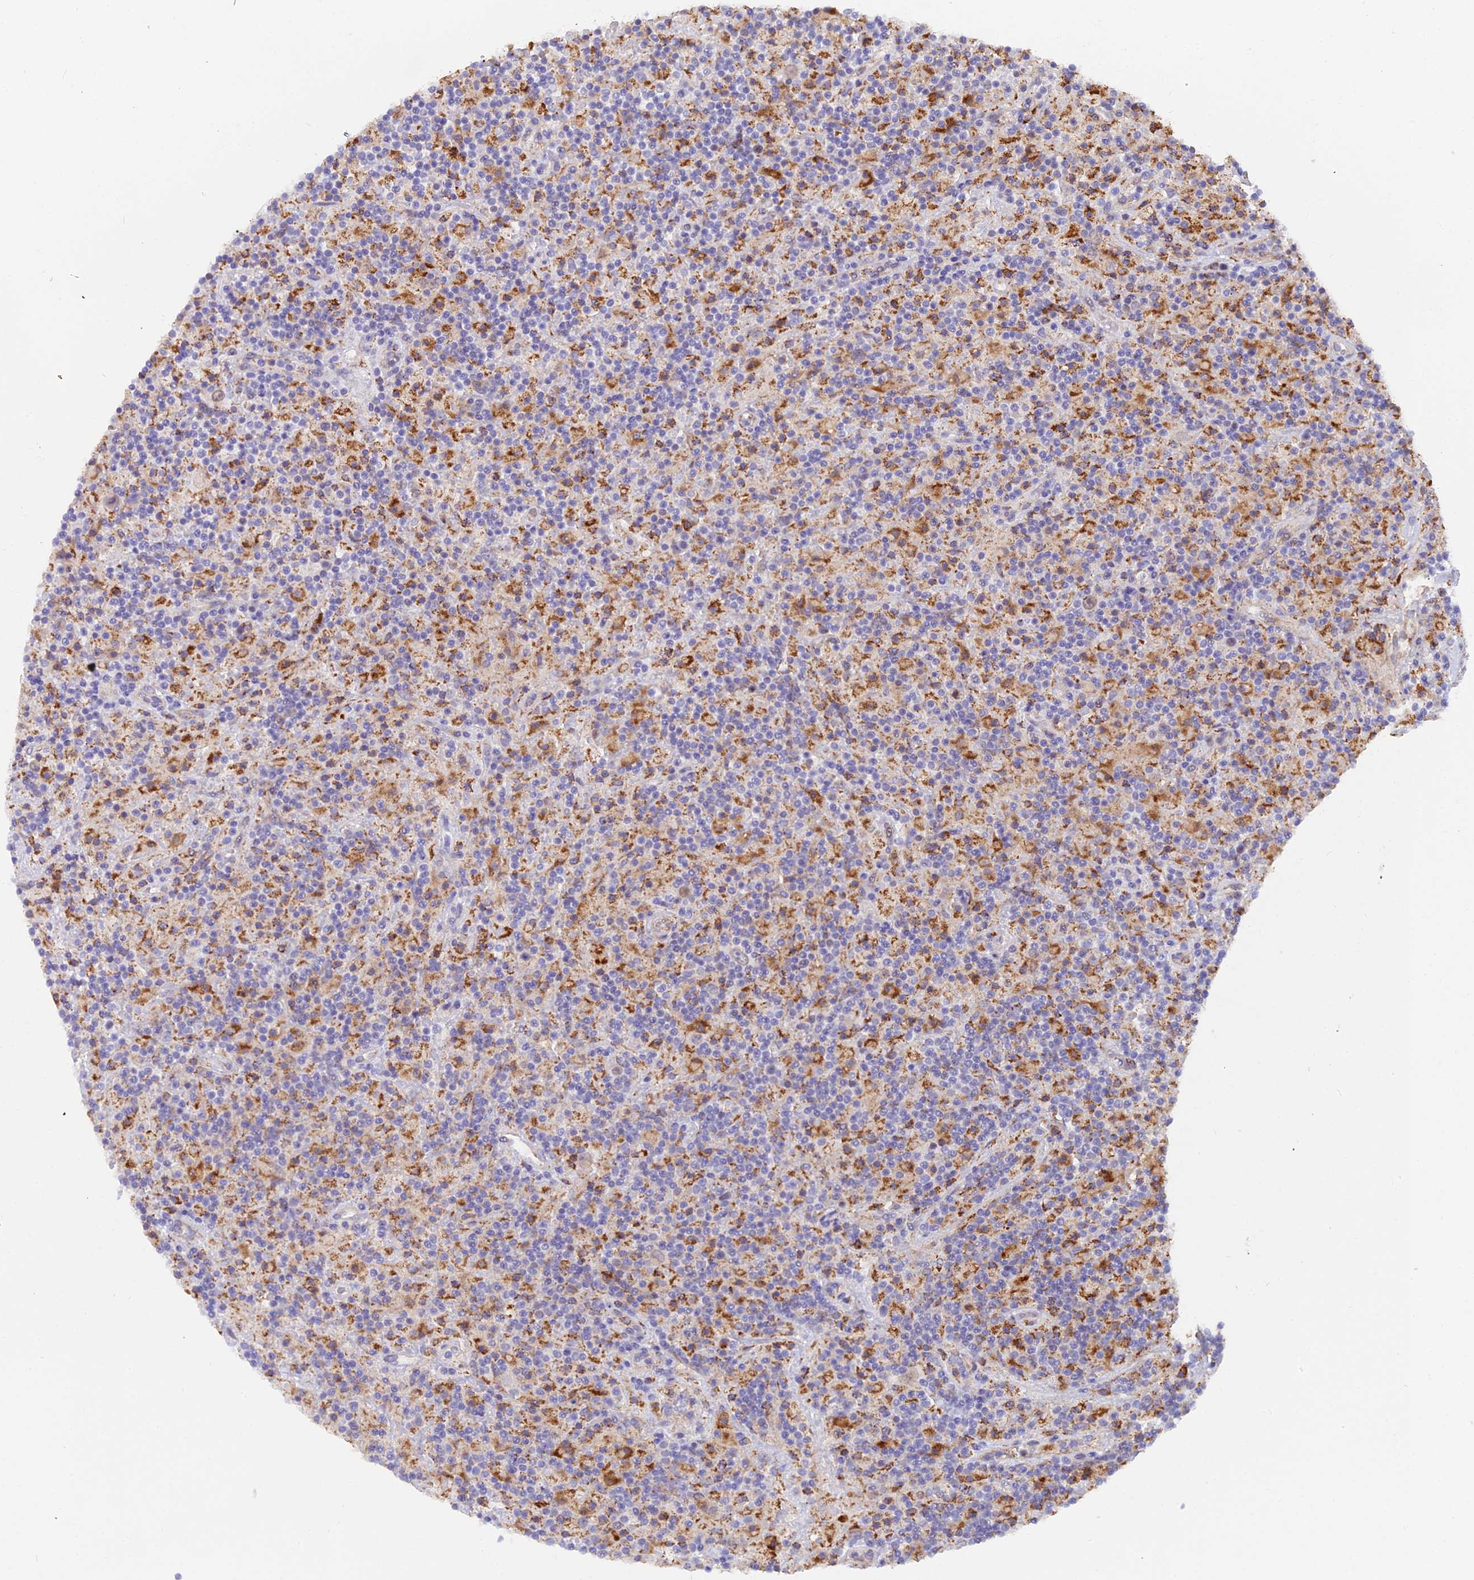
{"staining": {"intensity": "weak", "quantity": "<25%", "location": "cytoplasmic/membranous"}, "tissue": "lymphoma", "cell_type": "Tumor cells", "image_type": "cancer", "snomed": [{"axis": "morphology", "description": "Hodgkin's disease, NOS"}, {"axis": "topography", "description": "Lymph node"}], "caption": "Micrograph shows no significant protein expression in tumor cells of lymphoma.", "gene": "TIGD6", "patient": {"sex": "male", "age": 70}}